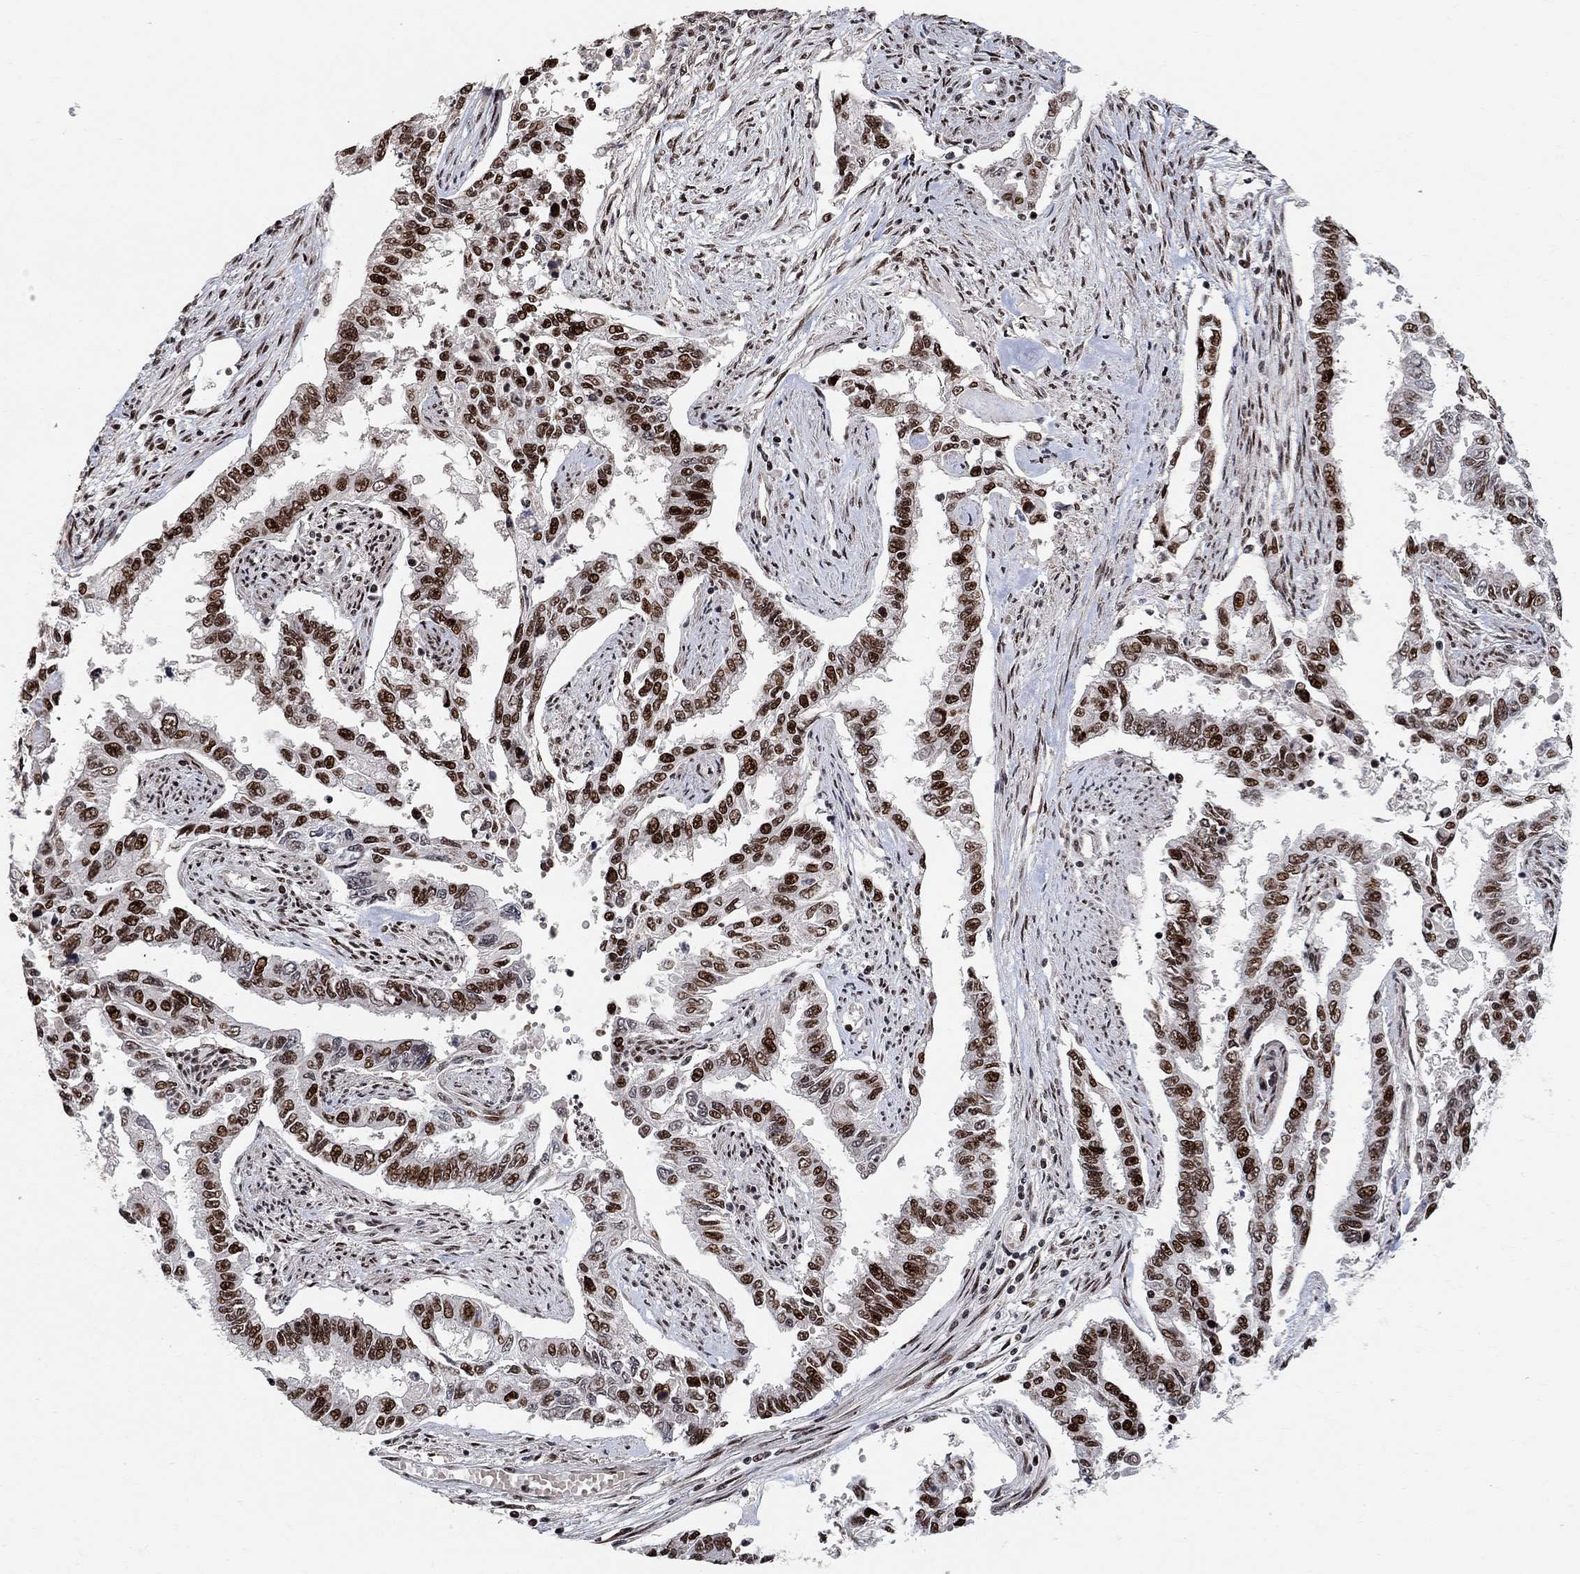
{"staining": {"intensity": "strong", "quantity": ">75%", "location": "nuclear"}, "tissue": "endometrial cancer", "cell_type": "Tumor cells", "image_type": "cancer", "snomed": [{"axis": "morphology", "description": "Adenocarcinoma, NOS"}, {"axis": "topography", "description": "Uterus"}], "caption": "Protein expression by immunohistochemistry (IHC) displays strong nuclear positivity in about >75% of tumor cells in adenocarcinoma (endometrial). The staining is performed using DAB brown chromogen to label protein expression. The nuclei are counter-stained blue using hematoxylin.", "gene": "E4F1", "patient": {"sex": "female", "age": 59}}